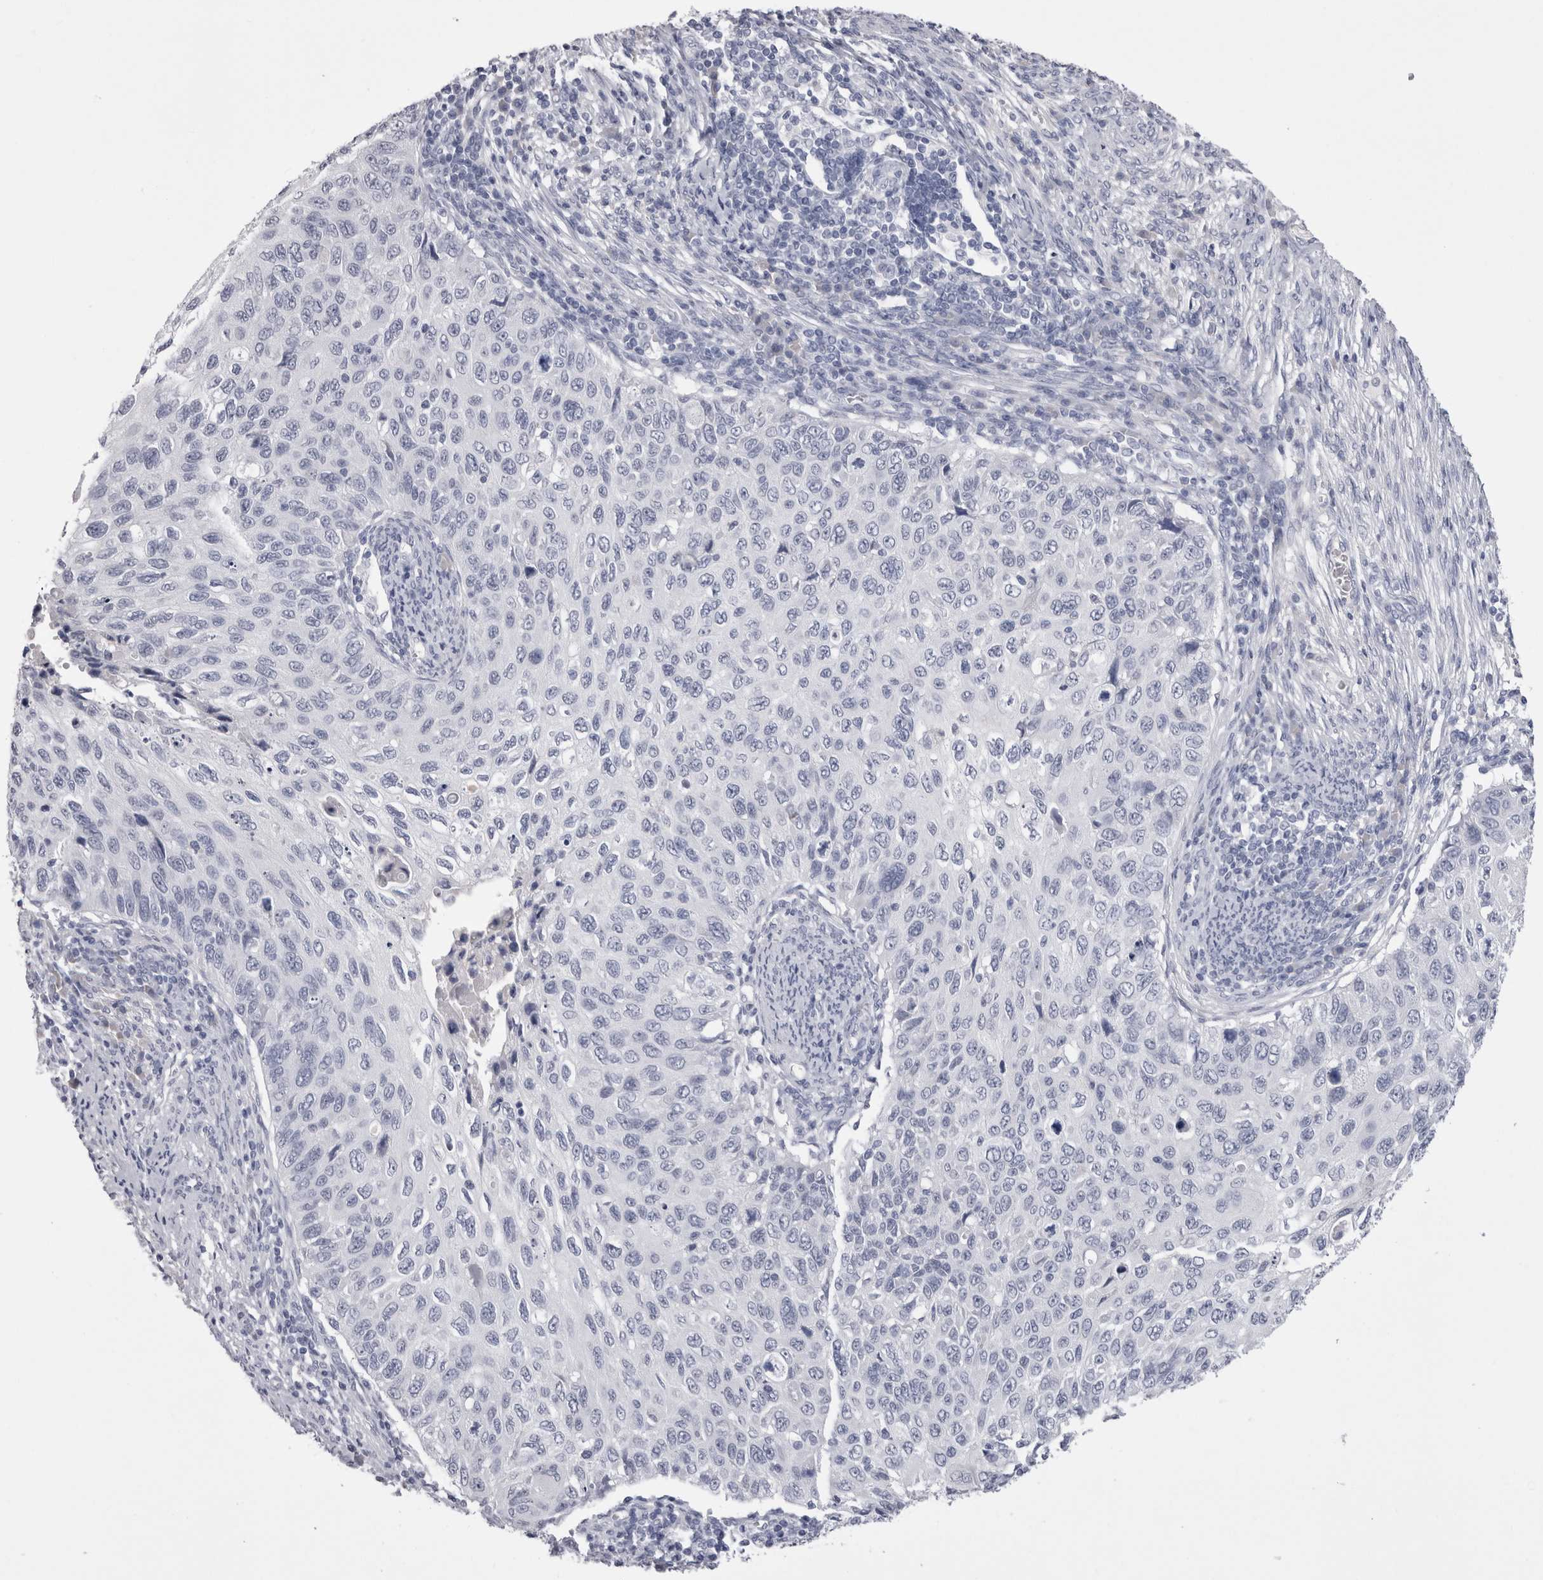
{"staining": {"intensity": "negative", "quantity": "none", "location": "none"}, "tissue": "cervical cancer", "cell_type": "Tumor cells", "image_type": "cancer", "snomed": [{"axis": "morphology", "description": "Squamous cell carcinoma, NOS"}, {"axis": "topography", "description": "Cervix"}], "caption": "This is an IHC histopathology image of cervical cancer (squamous cell carcinoma). There is no expression in tumor cells.", "gene": "CDHR5", "patient": {"sex": "female", "age": 70}}